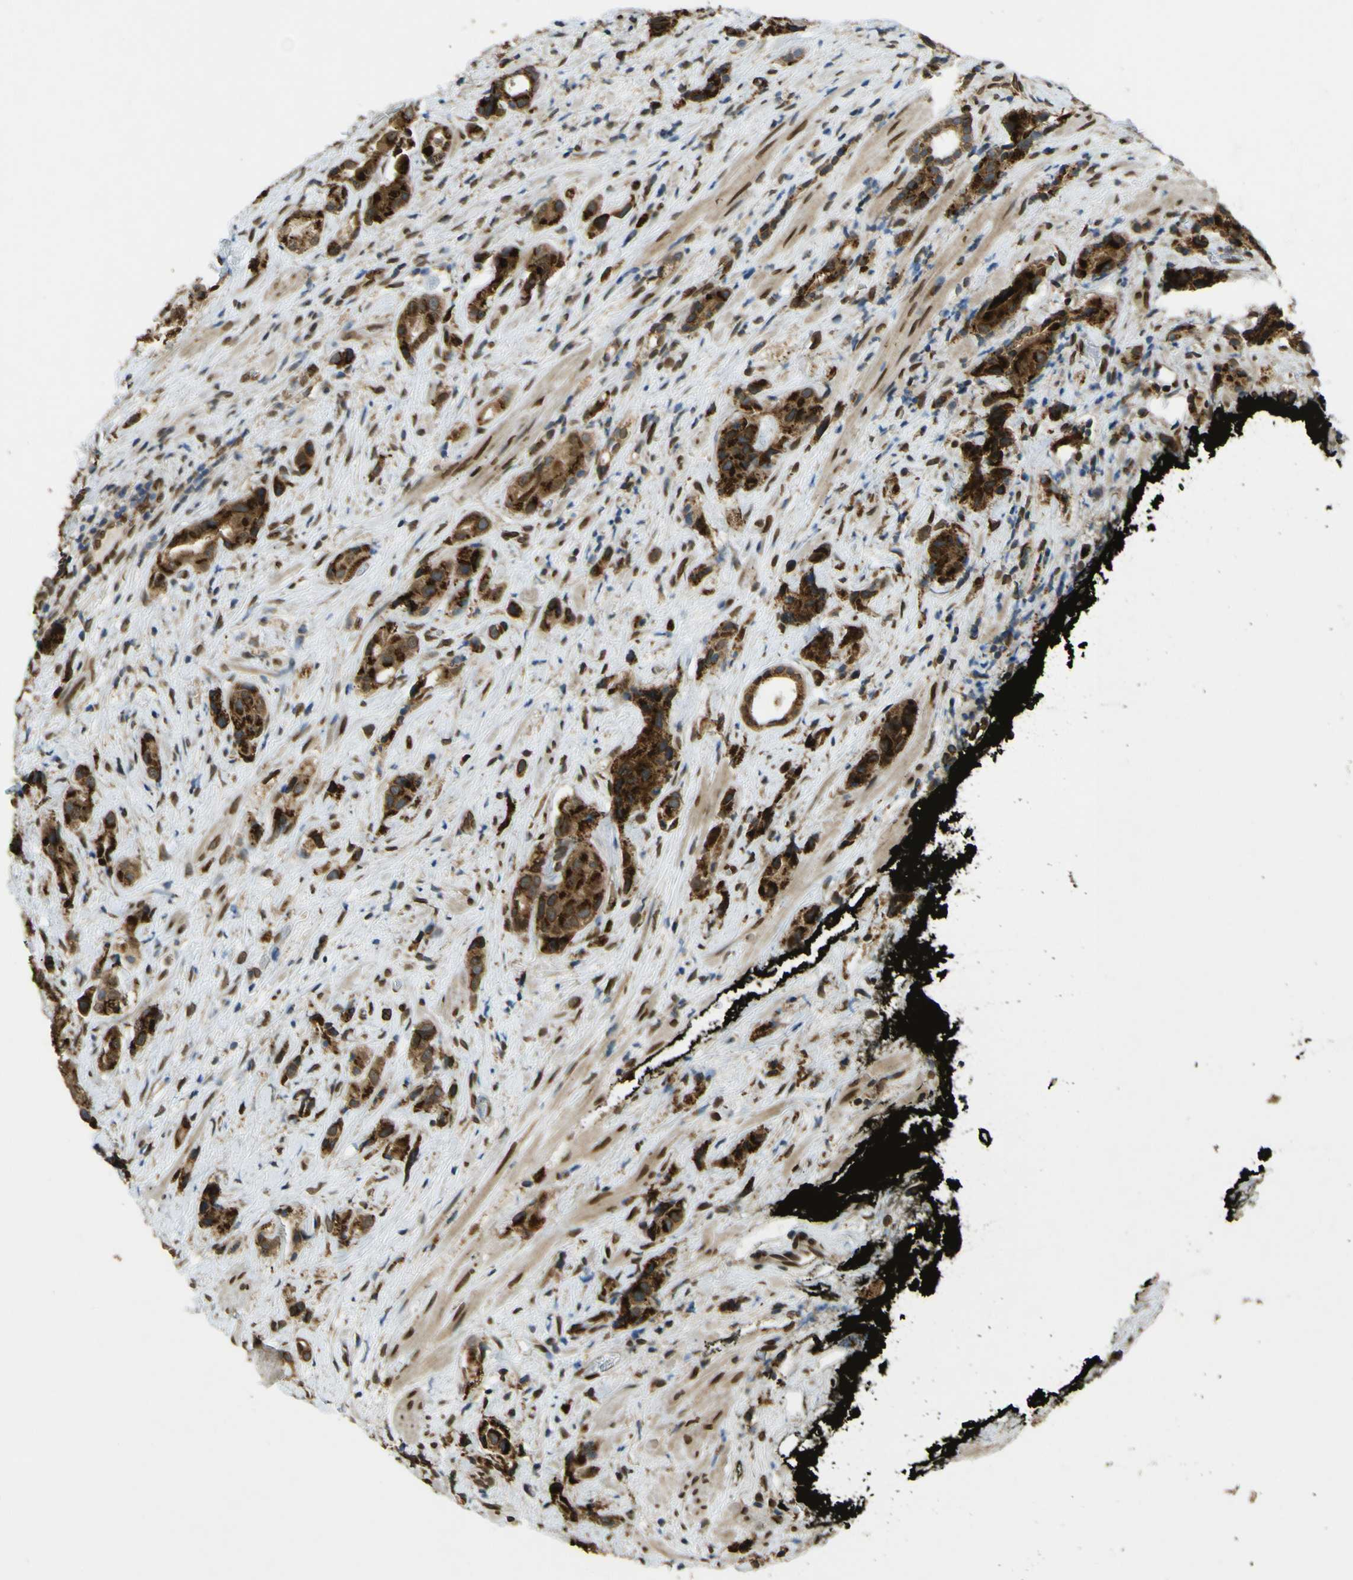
{"staining": {"intensity": "strong", "quantity": ">75%", "location": "cytoplasmic/membranous"}, "tissue": "prostate cancer", "cell_type": "Tumor cells", "image_type": "cancer", "snomed": [{"axis": "morphology", "description": "Adenocarcinoma, High grade"}, {"axis": "topography", "description": "Prostate"}], "caption": "An image showing strong cytoplasmic/membranous staining in about >75% of tumor cells in prostate cancer (high-grade adenocarcinoma), as visualized by brown immunohistochemical staining.", "gene": "GALNT1", "patient": {"sex": "male", "age": 71}}